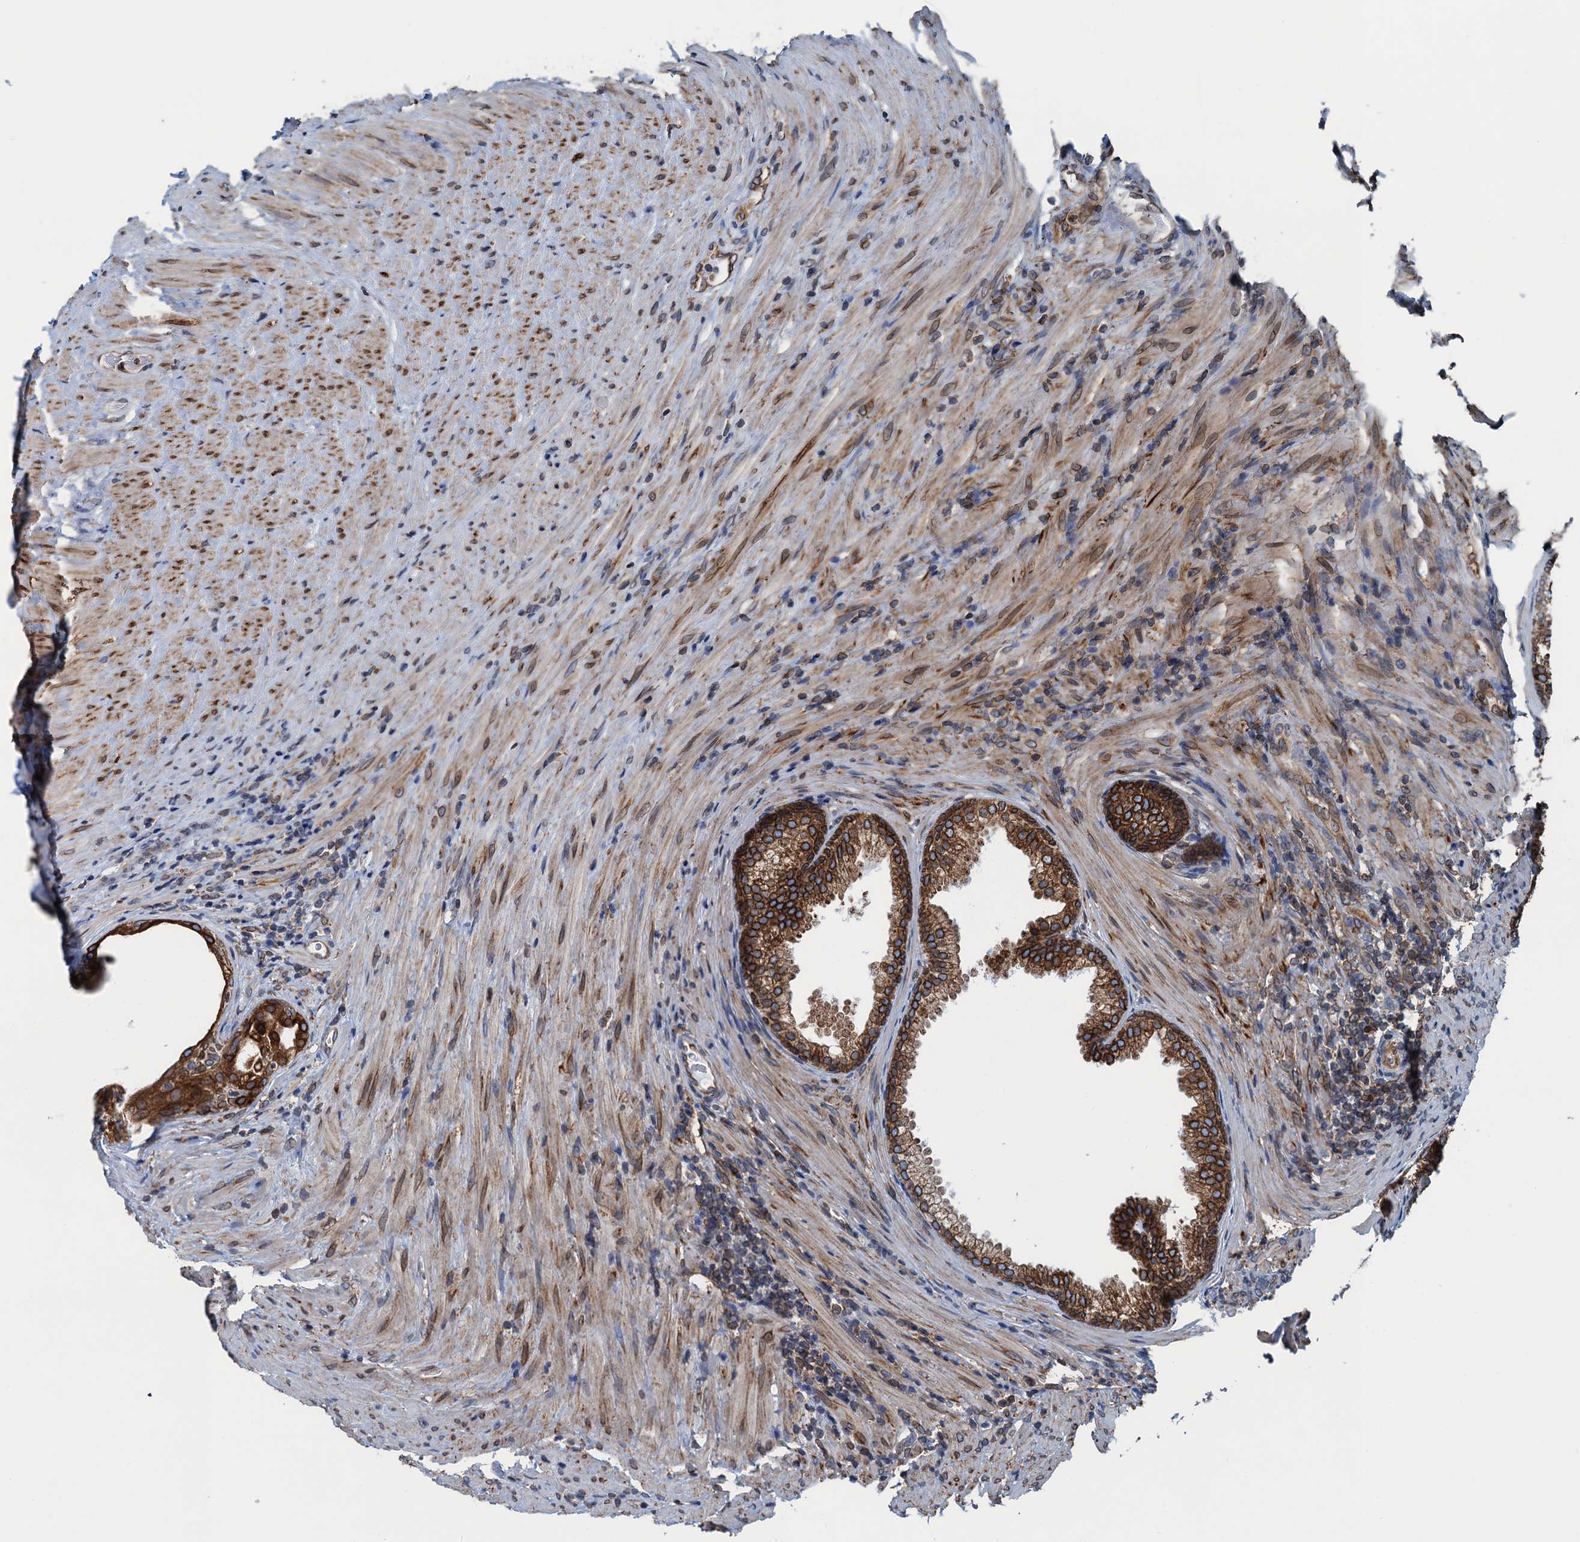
{"staining": {"intensity": "strong", "quantity": ">75%", "location": "cytoplasmic/membranous"}, "tissue": "prostate", "cell_type": "Glandular cells", "image_type": "normal", "snomed": [{"axis": "morphology", "description": "Normal tissue, NOS"}, {"axis": "topography", "description": "Prostate"}], "caption": "Prostate stained with DAB (3,3'-diaminobenzidine) IHC exhibits high levels of strong cytoplasmic/membranous staining in about >75% of glandular cells.", "gene": "TMEM205", "patient": {"sex": "male", "age": 76}}